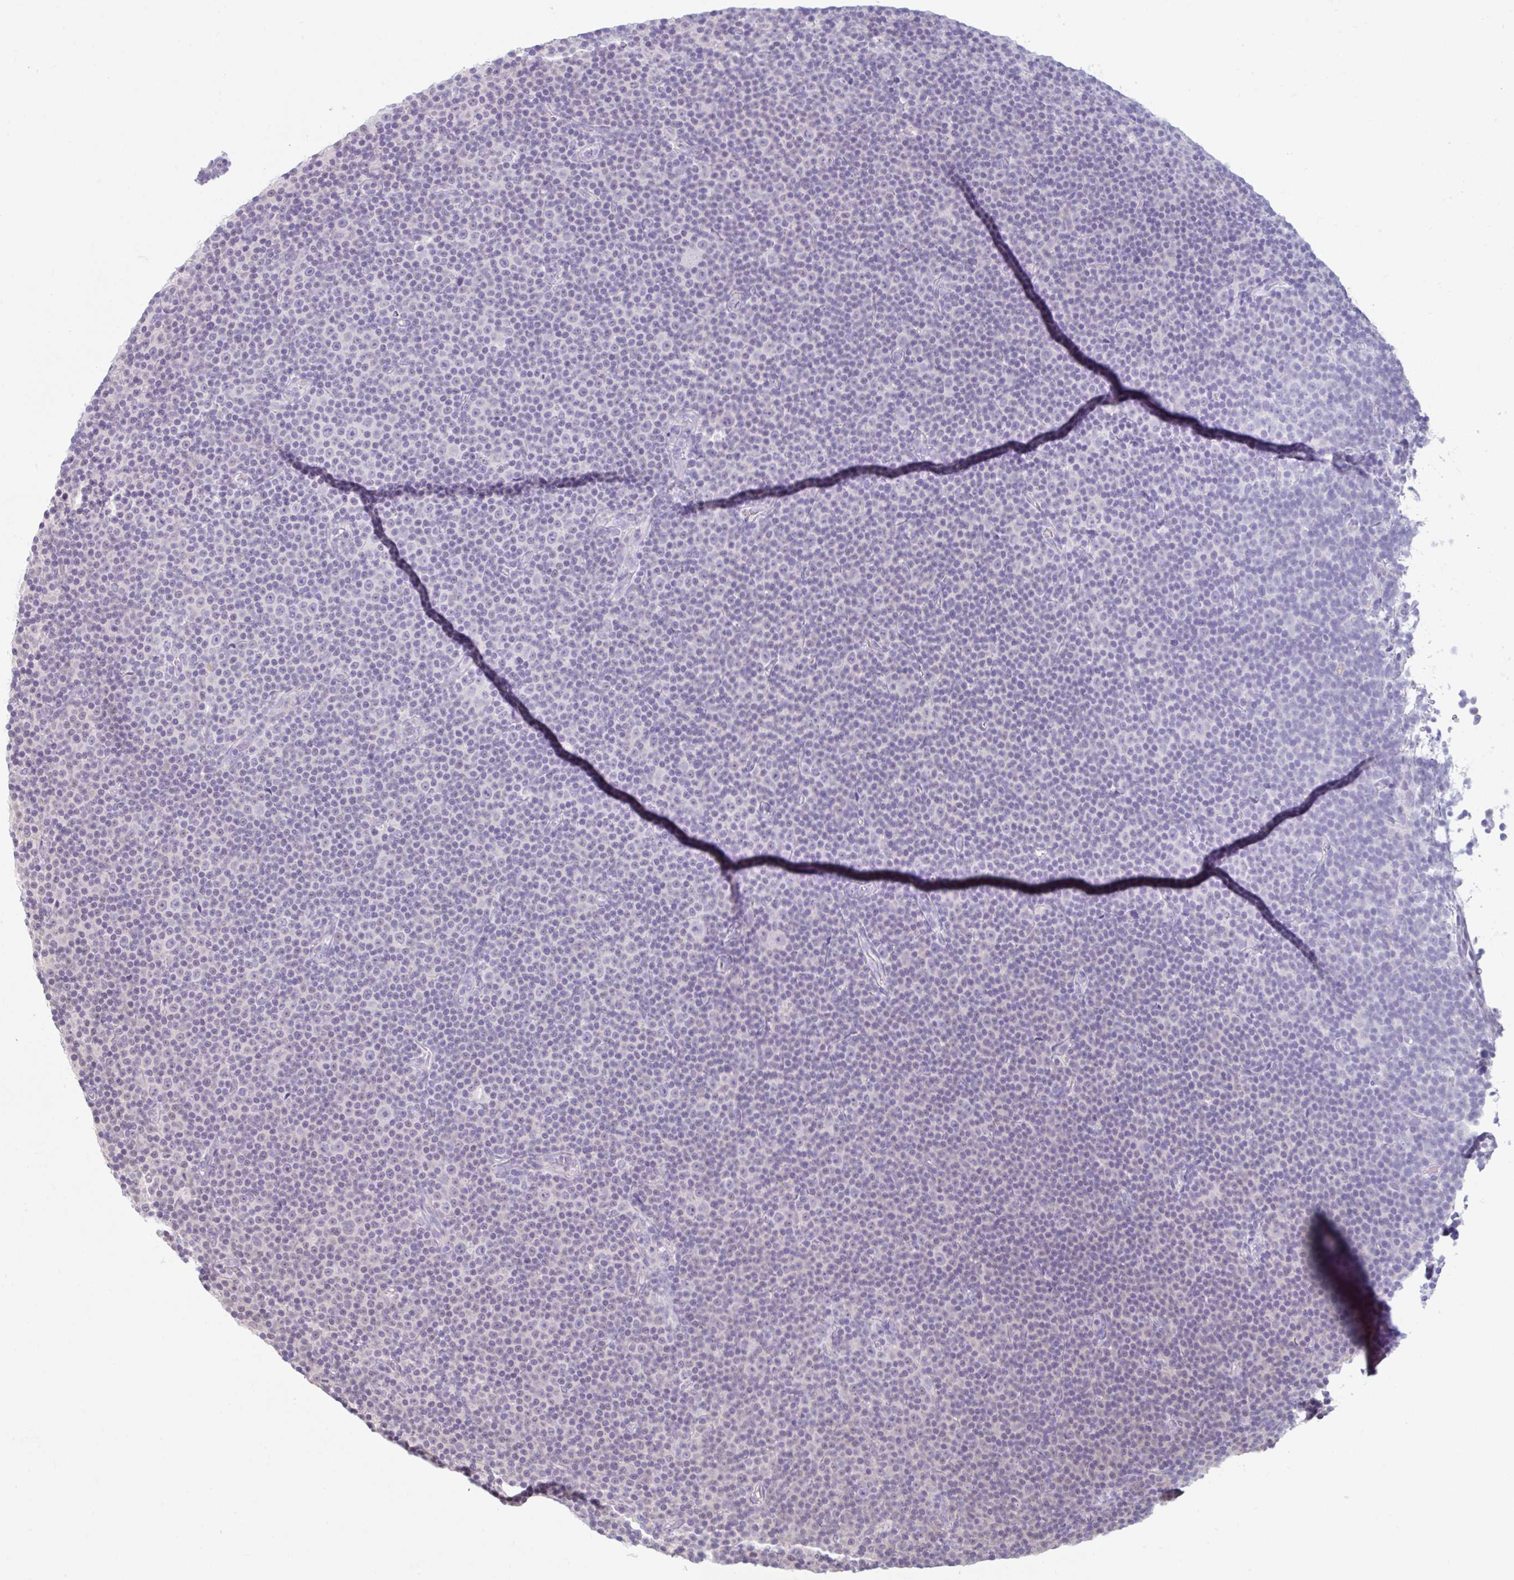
{"staining": {"intensity": "negative", "quantity": "none", "location": "none"}, "tissue": "lymphoma", "cell_type": "Tumor cells", "image_type": "cancer", "snomed": [{"axis": "morphology", "description": "Malignant lymphoma, non-Hodgkin's type, Low grade"}, {"axis": "topography", "description": "Lymph node"}], "caption": "An immunohistochemistry micrograph of lymphoma is shown. There is no staining in tumor cells of lymphoma. (Stains: DAB (3,3'-diaminobenzidine) IHC with hematoxylin counter stain, Microscopy: brightfield microscopy at high magnification).", "gene": "CDH19", "patient": {"sex": "female", "age": 67}}